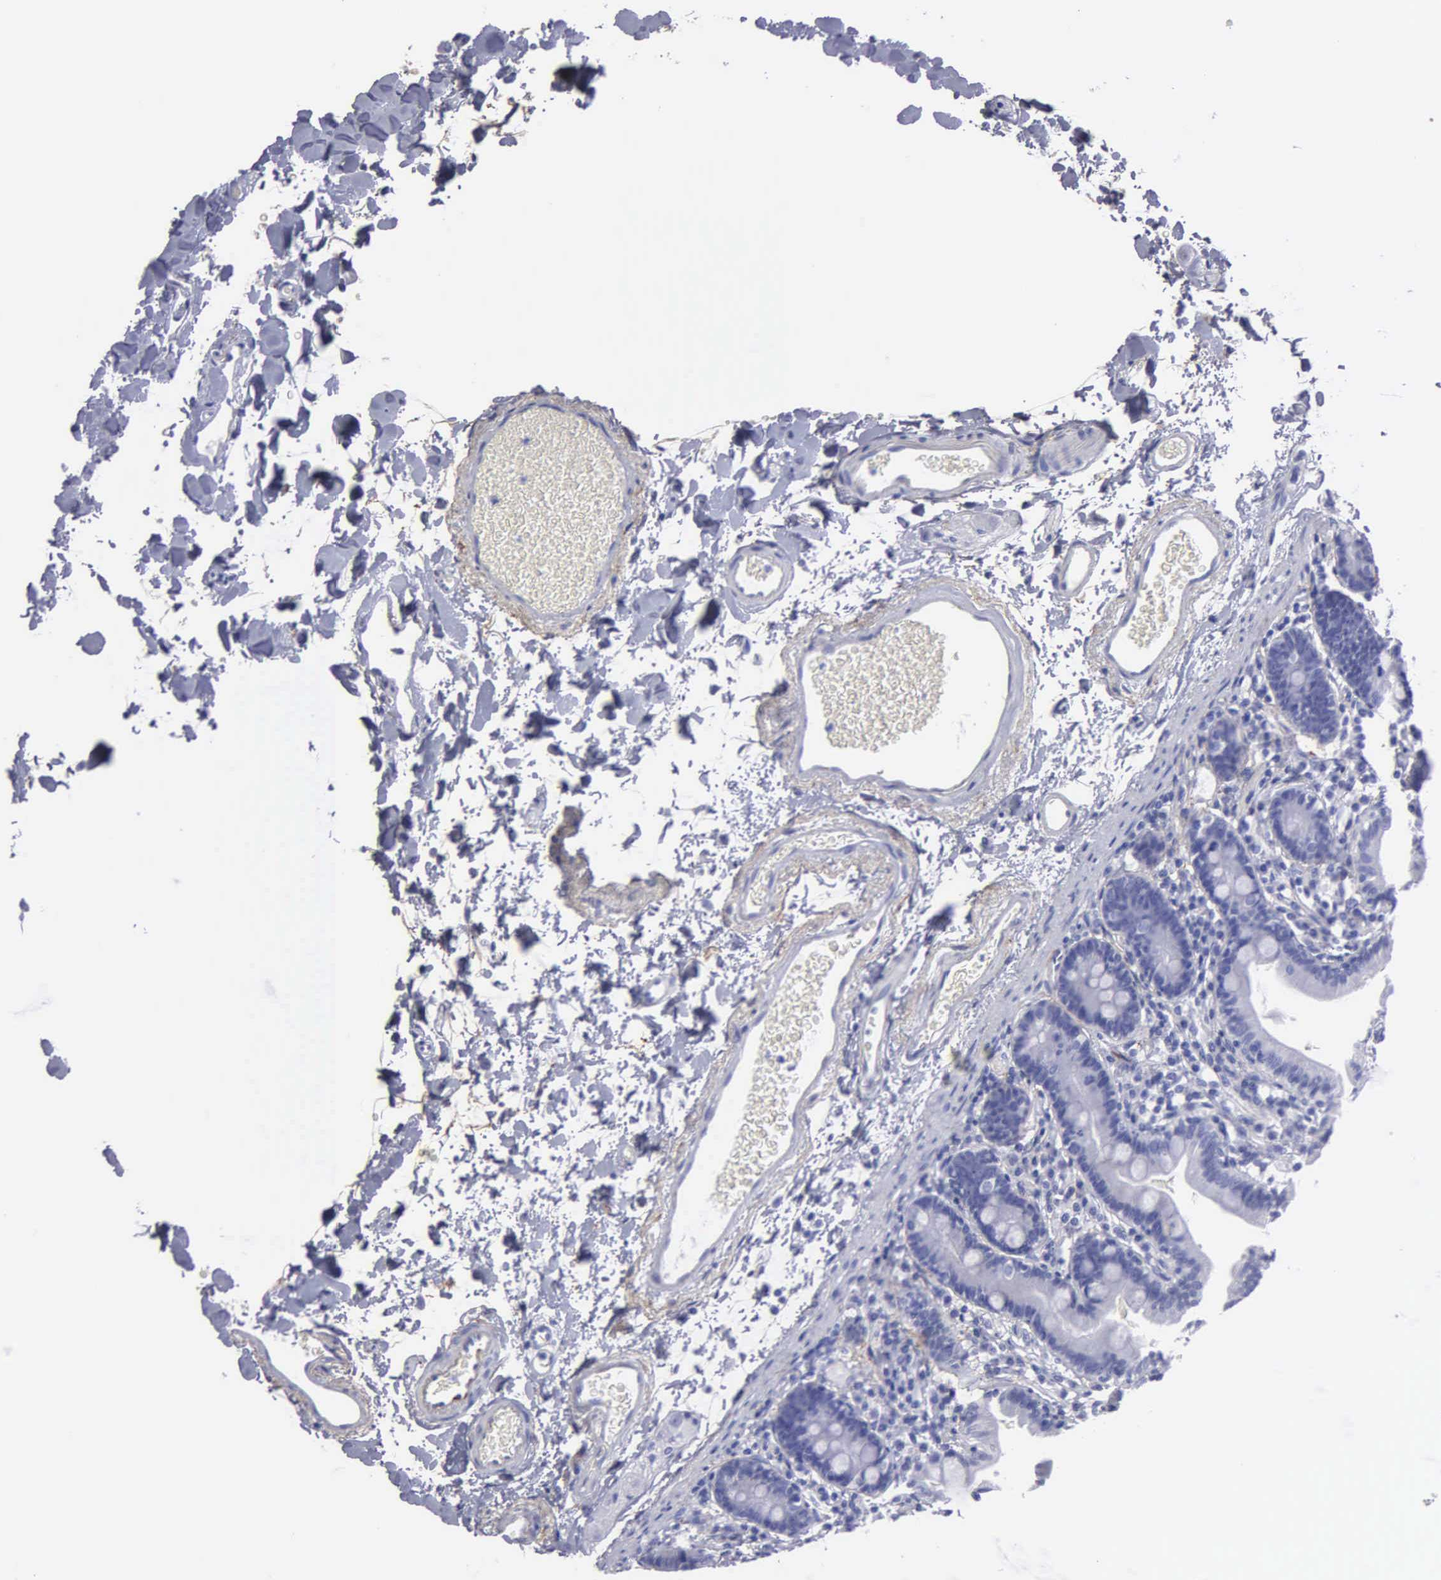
{"staining": {"intensity": "negative", "quantity": "none", "location": "none"}, "tissue": "duodenum", "cell_type": "Glandular cells", "image_type": "normal", "snomed": [{"axis": "morphology", "description": "Normal tissue, NOS"}, {"axis": "topography", "description": "Duodenum"}], "caption": "Immunohistochemical staining of unremarkable duodenum shows no significant staining in glandular cells. The staining is performed using DAB brown chromogen with nuclei counter-stained in using hematoxylin.", "gene": "FBLN5", "patient": {"sex": "male", "age": 70}}